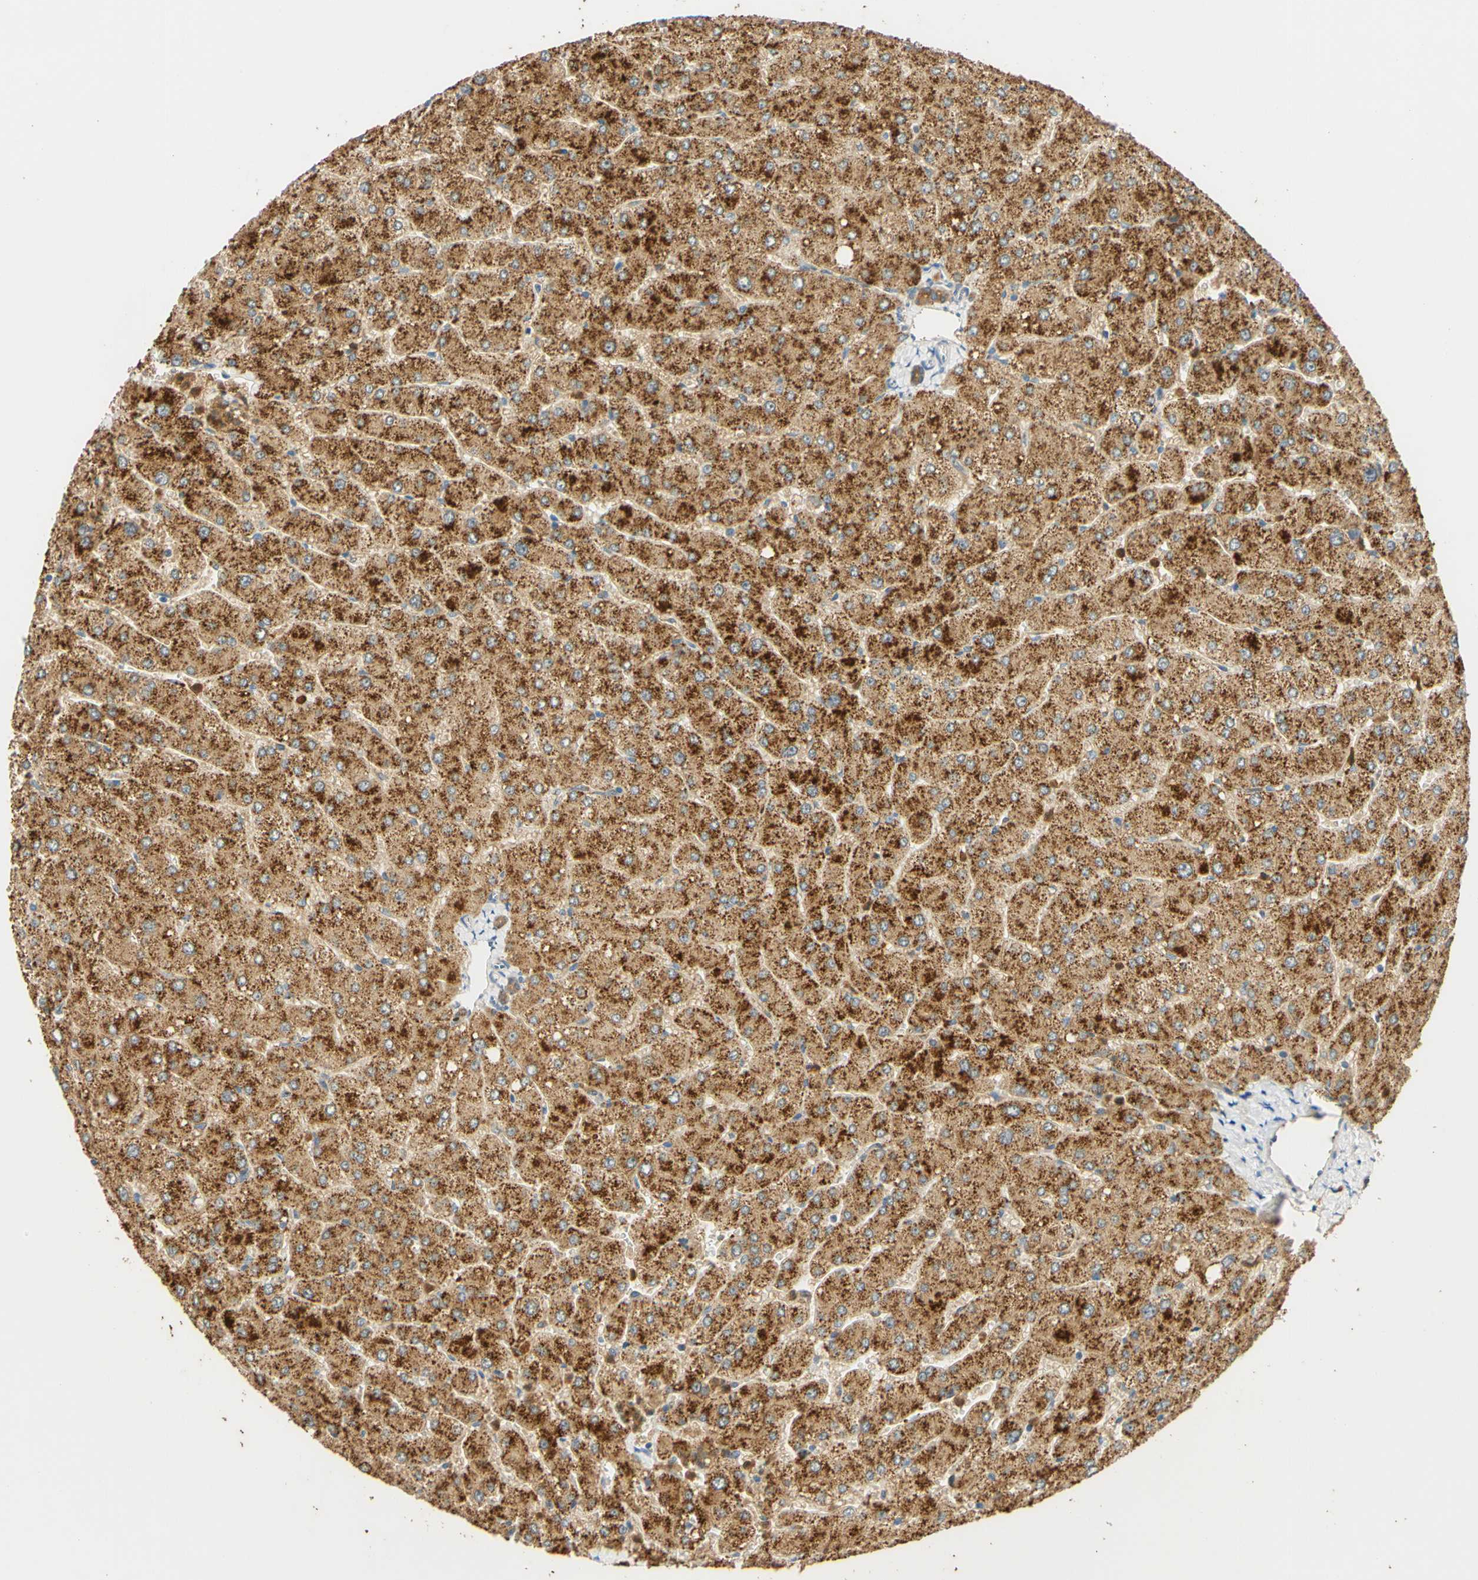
{"staining": {"intensity": "strong", "quantity": ">75%", "location": "cytoplasmic/membranous"}, "tissue": "liver", "cell_type": "Cholangiocytes", "image_type": "normal", "snomed": [{"axis": "morphology", "description": "Normal tissue, NOS"}, {"axis": "topography", "description": "Liver"}], "caption": "A high-resolution micrograph shows immunohistochemistry staining of normal liver, which displays strong cytoplasmic/membranous staining in about >75% of cholangiocytes.", "gene": "ENTREP2", "patient": {"sex": "male", "age": 55}}